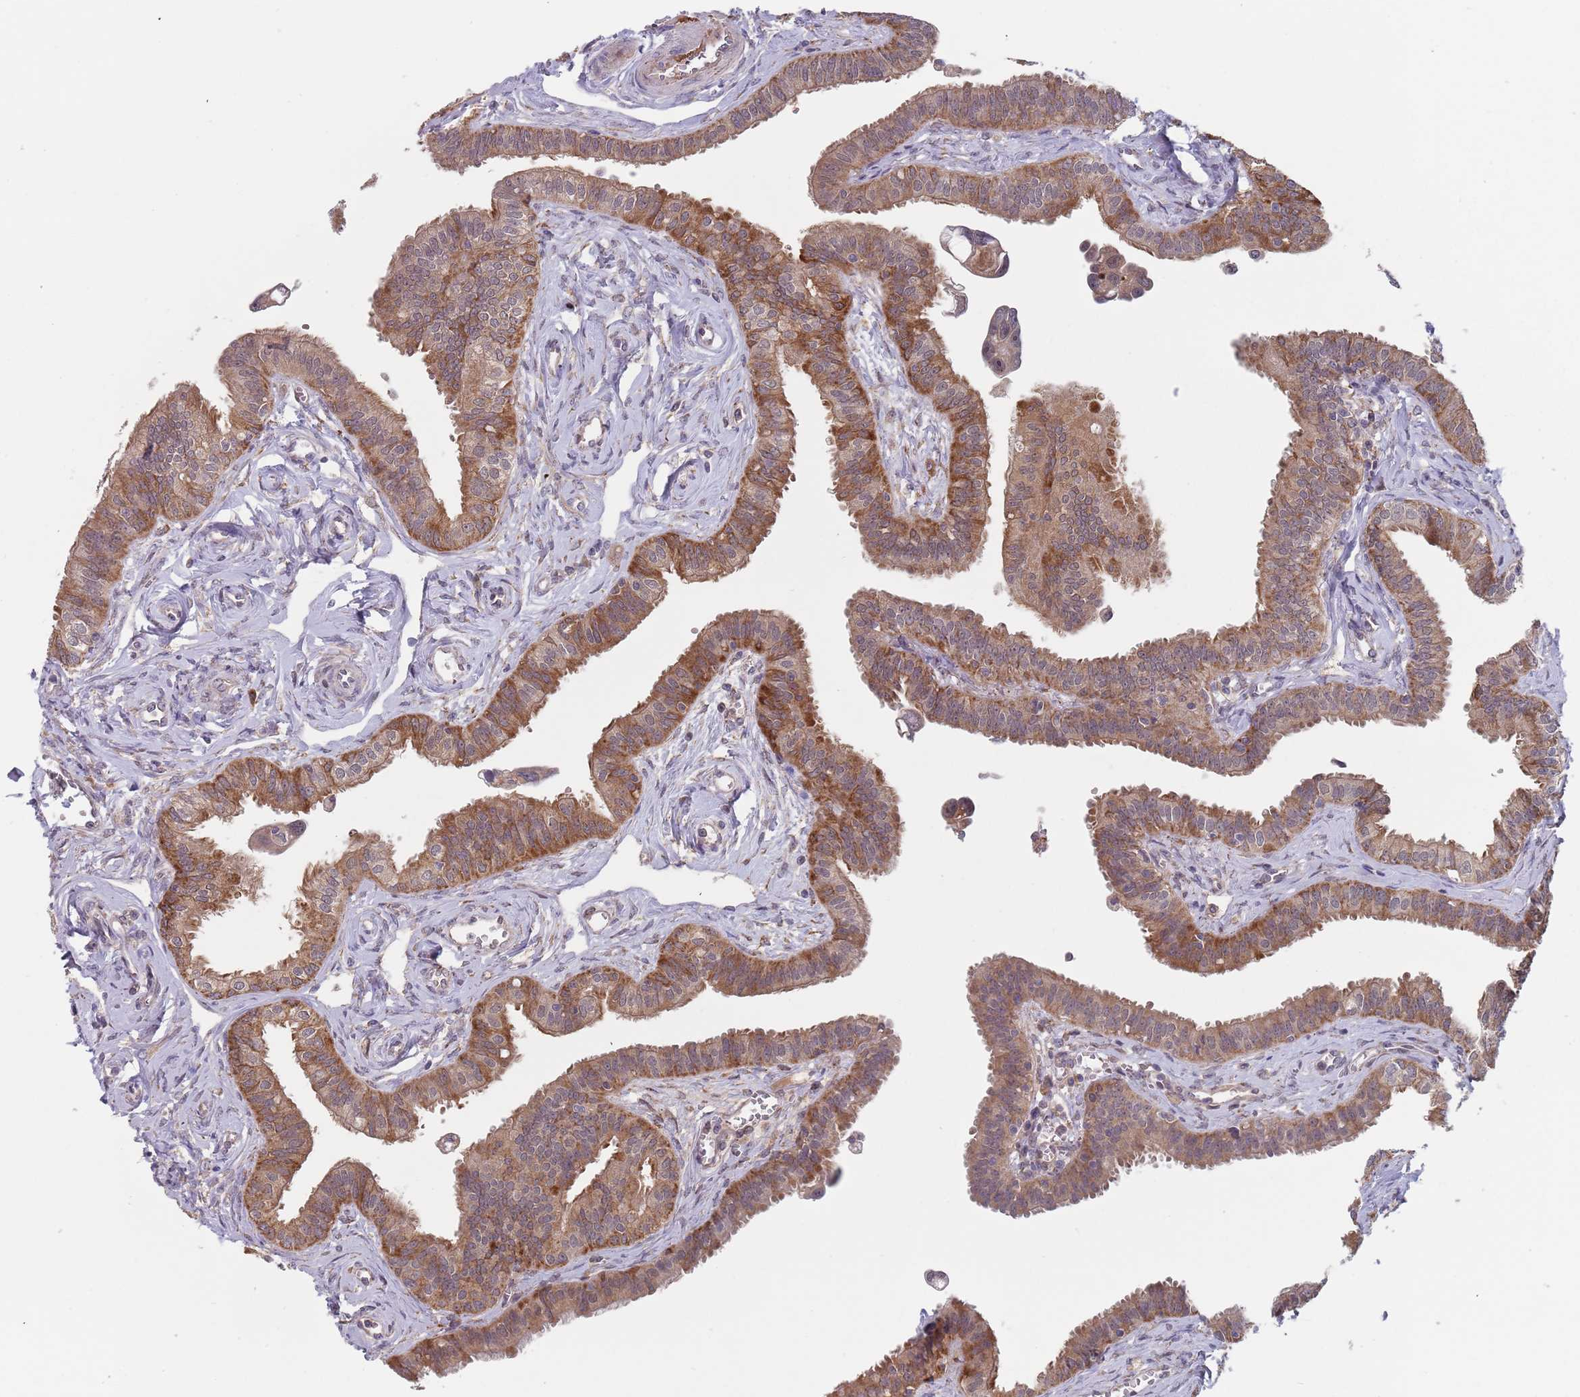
{"staining": {"intensity": "moderate", "quantity": ">75%", "location": "cytoplasmic/membranous"}, "tissue": "fallopian tube", "cell_type": "Glandular cells", "image_type": "normal", "snomed": [{"axis": "morphology", "description": "Normal tissue, NOS"}, {"axis": "morphology", "description": "Carcinoma, NOS"}, {"axis": "topography", "description": "Fallopian tube"}, {"axis": "topography", "description": "Ovary"}], "caption": "An immunohistochemistry (IHC) micrograph of unremarkable tissue is shown. Protein staining in brown labels moderate cytoplasmic/membranous positivity in fallopian tube within glandular cells. (Brightfield microscopy of DAB IHC at high magnification).", "gene": "ZNF140", "patient": {"sex": "female", "age": 59}}